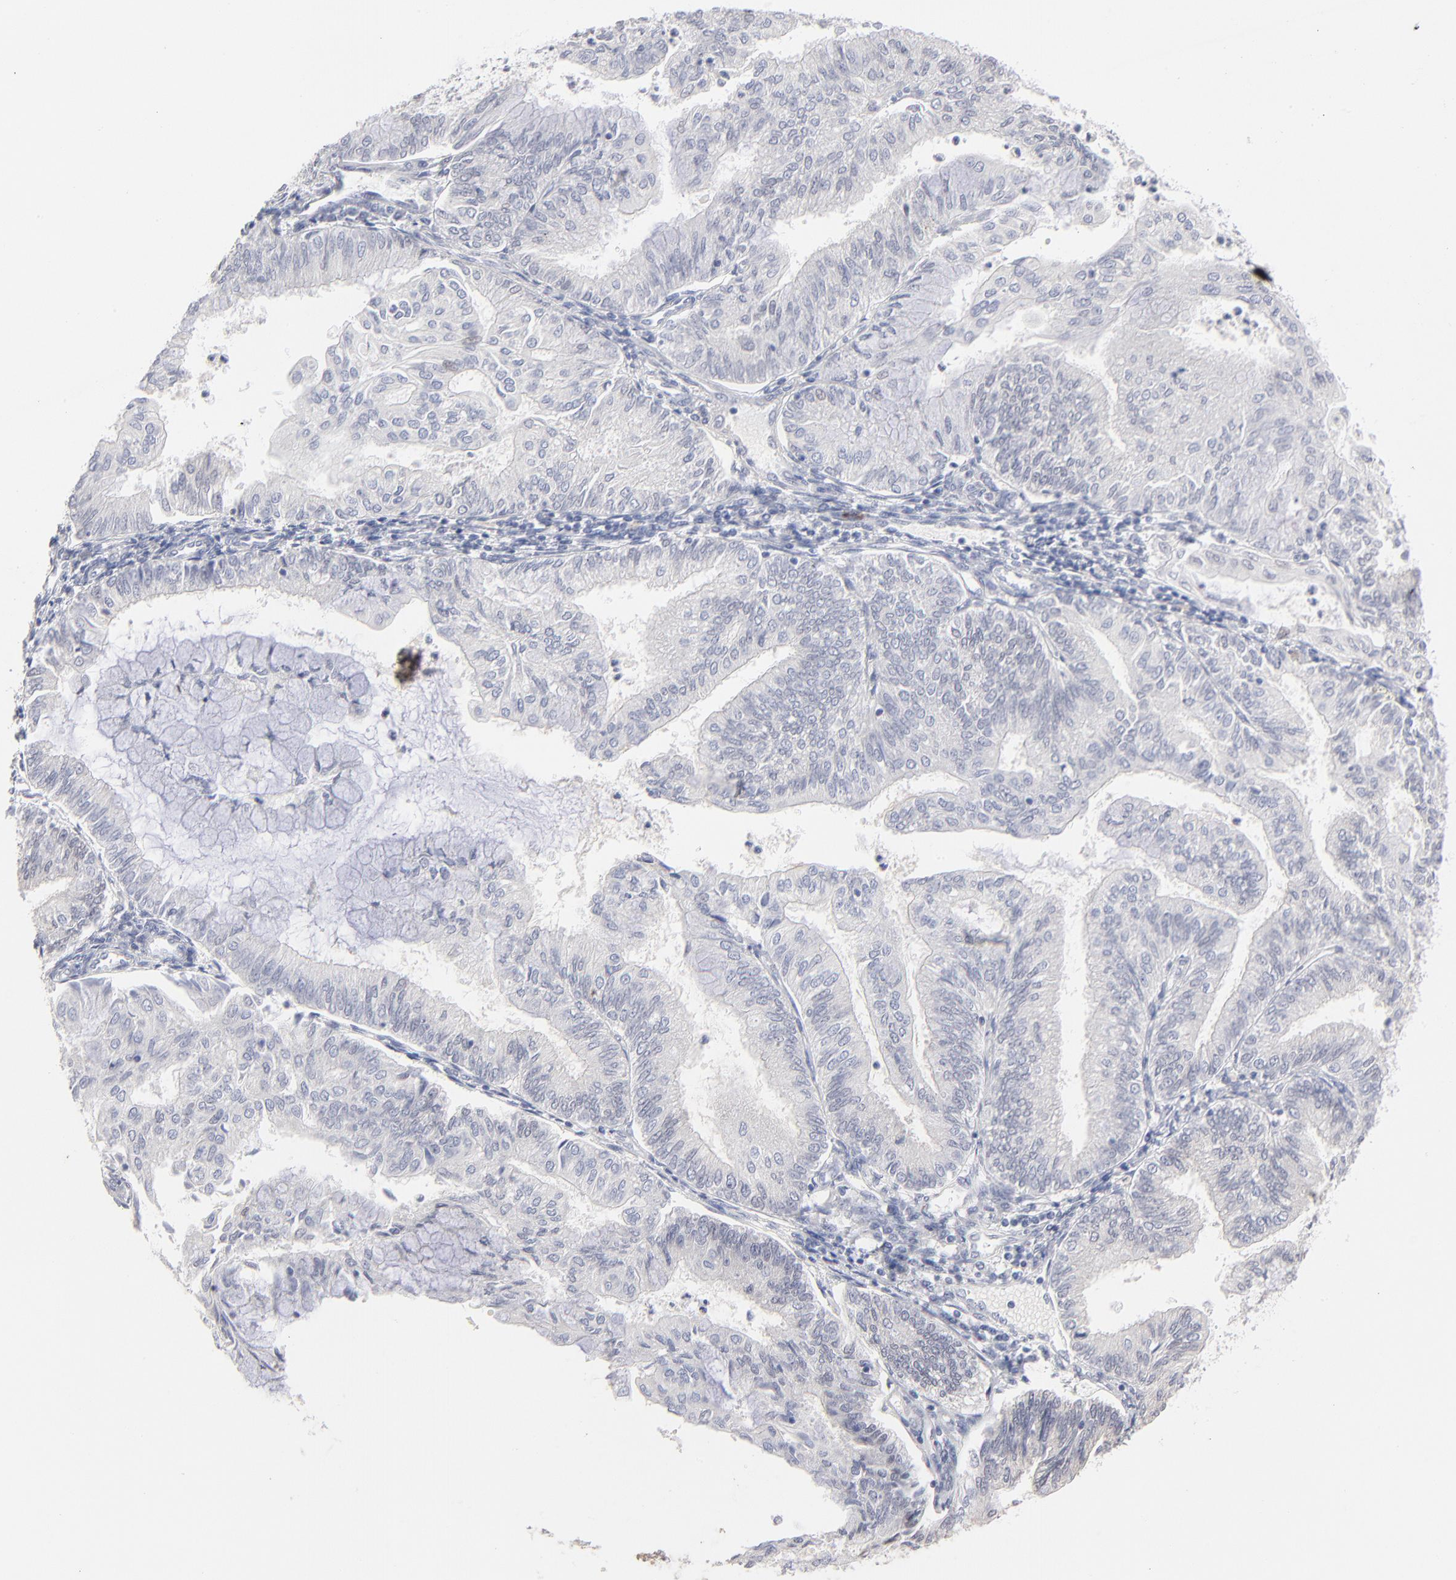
{"staining": {"intensity": "negative", "quantity": "none", "location": "none"}, "tissue": "endometrial cancer", "cell_type": "Tumor cells", "image_type": "cancer", "snomed": [{"axis": "morphology", "description": "Adenocarcinoma, NOS"}, {"axis": "topography", "description": "Endometrium"}], "caption": "This is an IHC micrograph of endometrial adenocarcinoma. There is no staining in tumor cells.", "gene": "RBM3", "patient": {"sex": "female", "age": 59}}